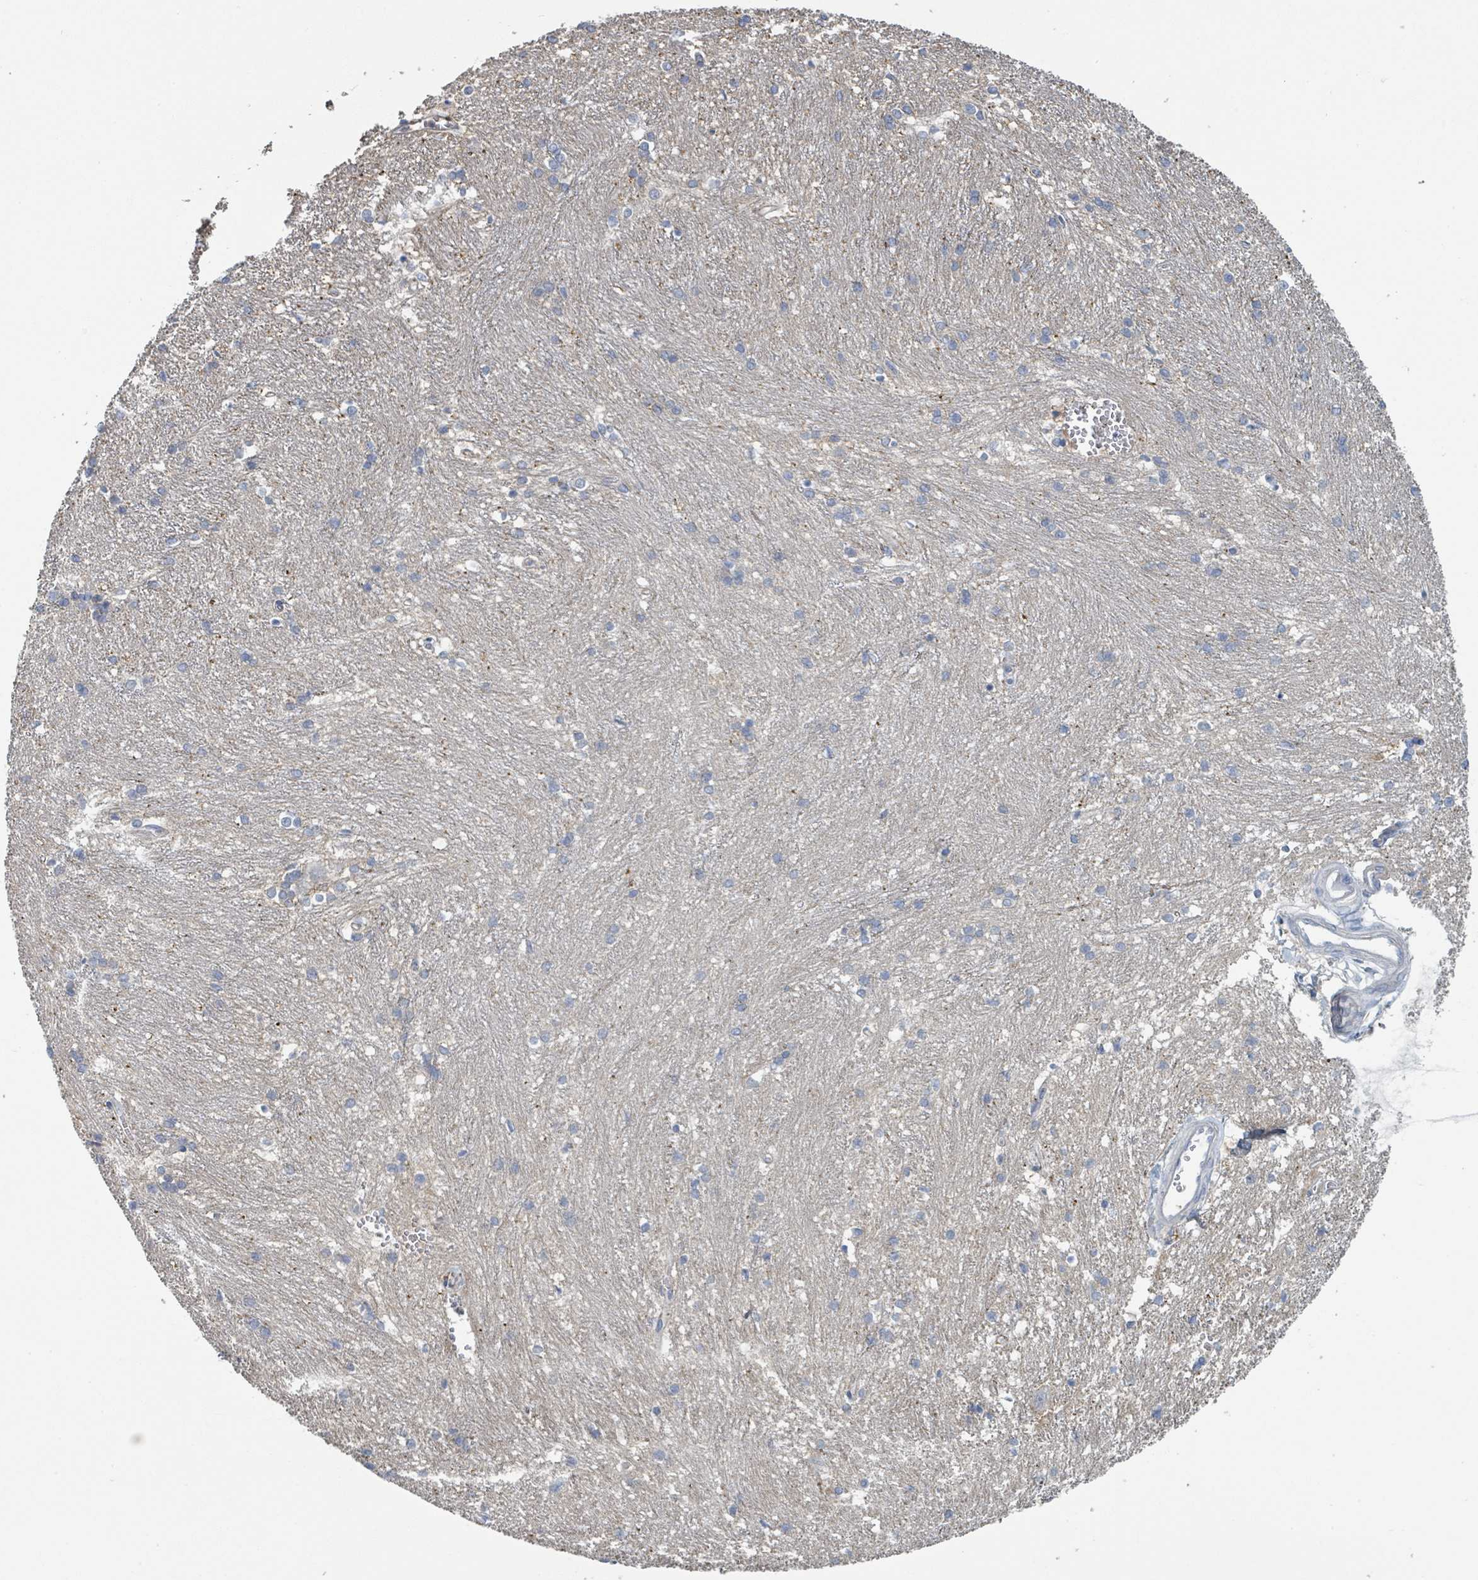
{"staining": {"intensity": "negative", "quantity": "none", "location": "none"}, "tissue": "caudate", "cell_type": "Glial cells", "image_type": "normal", "snomed": [{"axis": "morphology", "description": "Normal tissue, NOS"}, {"axis": "topography", "description": "Lateral ventricle wall"}], "caption": "This photomicrograph is of unremarkable caudate stained with immunohistochemistry (IHC) to label a protein in brown with the nuclei are counter-stained blue. There is no expression in glial cells. The staining is performed using DAB brown chromogen with nuclei counter-stained in using hematoxylin.", "gene": "LRRC42", "patient": {"sex": "male", "age": 37}}